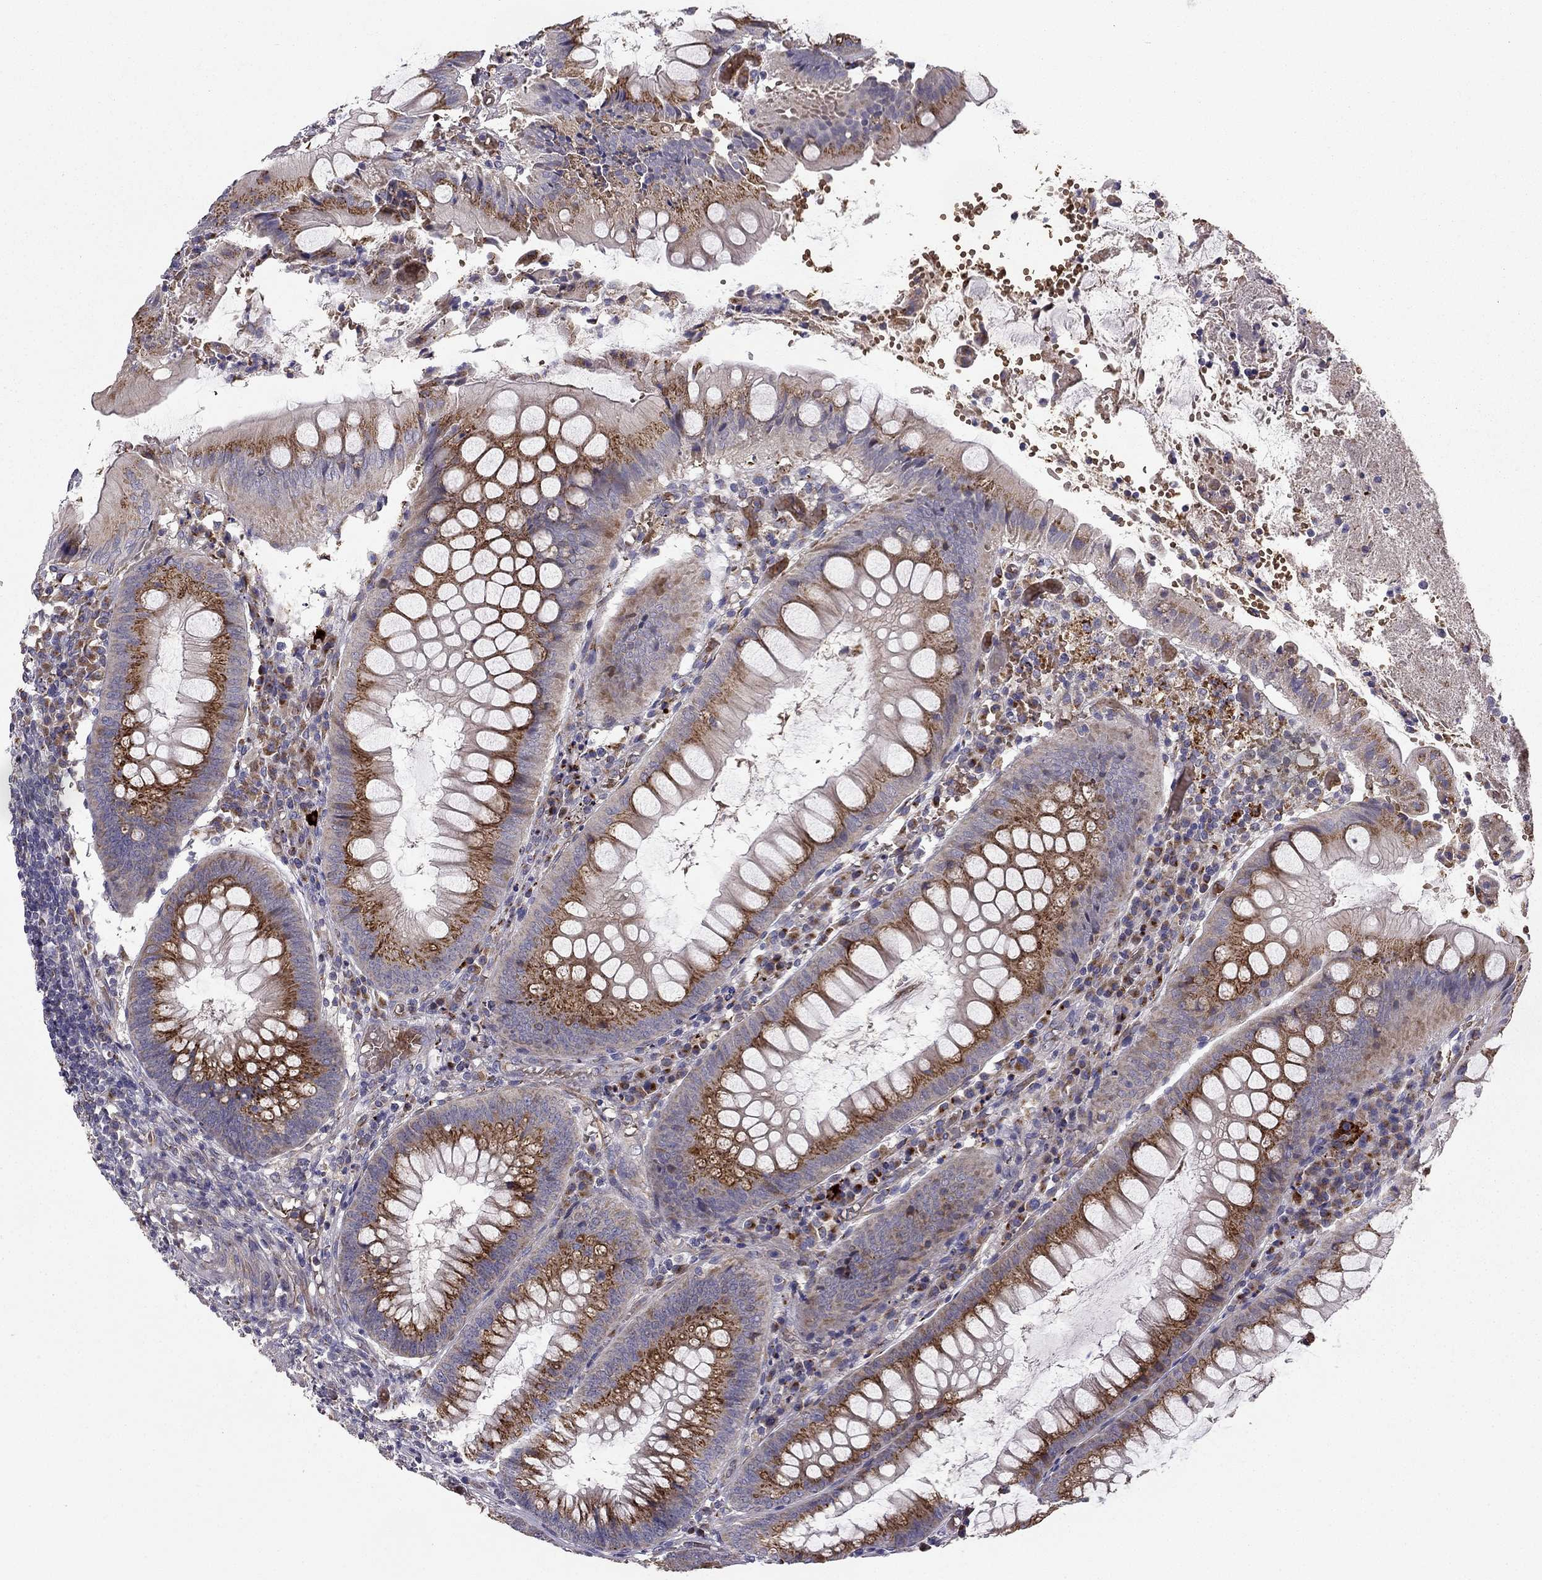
{"staining": {"intensity": "strong", "quantity": "25%-75%", "location": "cytoplasmic/membranous"}, "tissue": "appendix", "cell_type": "Glandular cells", "image_type": "normal", "snomed": [{"axis": "morphology", "description": "Normal tissue, NOS"}, {"axis": "morphology", "description": "Inflammation, NOS"}, {"axis": "topography", "description": "Appendix"}], "caption": "Immunohistochemistry staining of normal appendix, which shows high levels of strong cytoplasmic/membranous expression in approximately 25%-75% of glandular cells indicating strong cytoplasmic/membranous protein staining. The staining was performed using DAB (3,3'-diaminobenzidine) (brown) for protein detection and nuclei were counterstained in hematoxylin (blue).", "gene": "B4GALT7", "patient": {"sex": "male", "age": 16}}